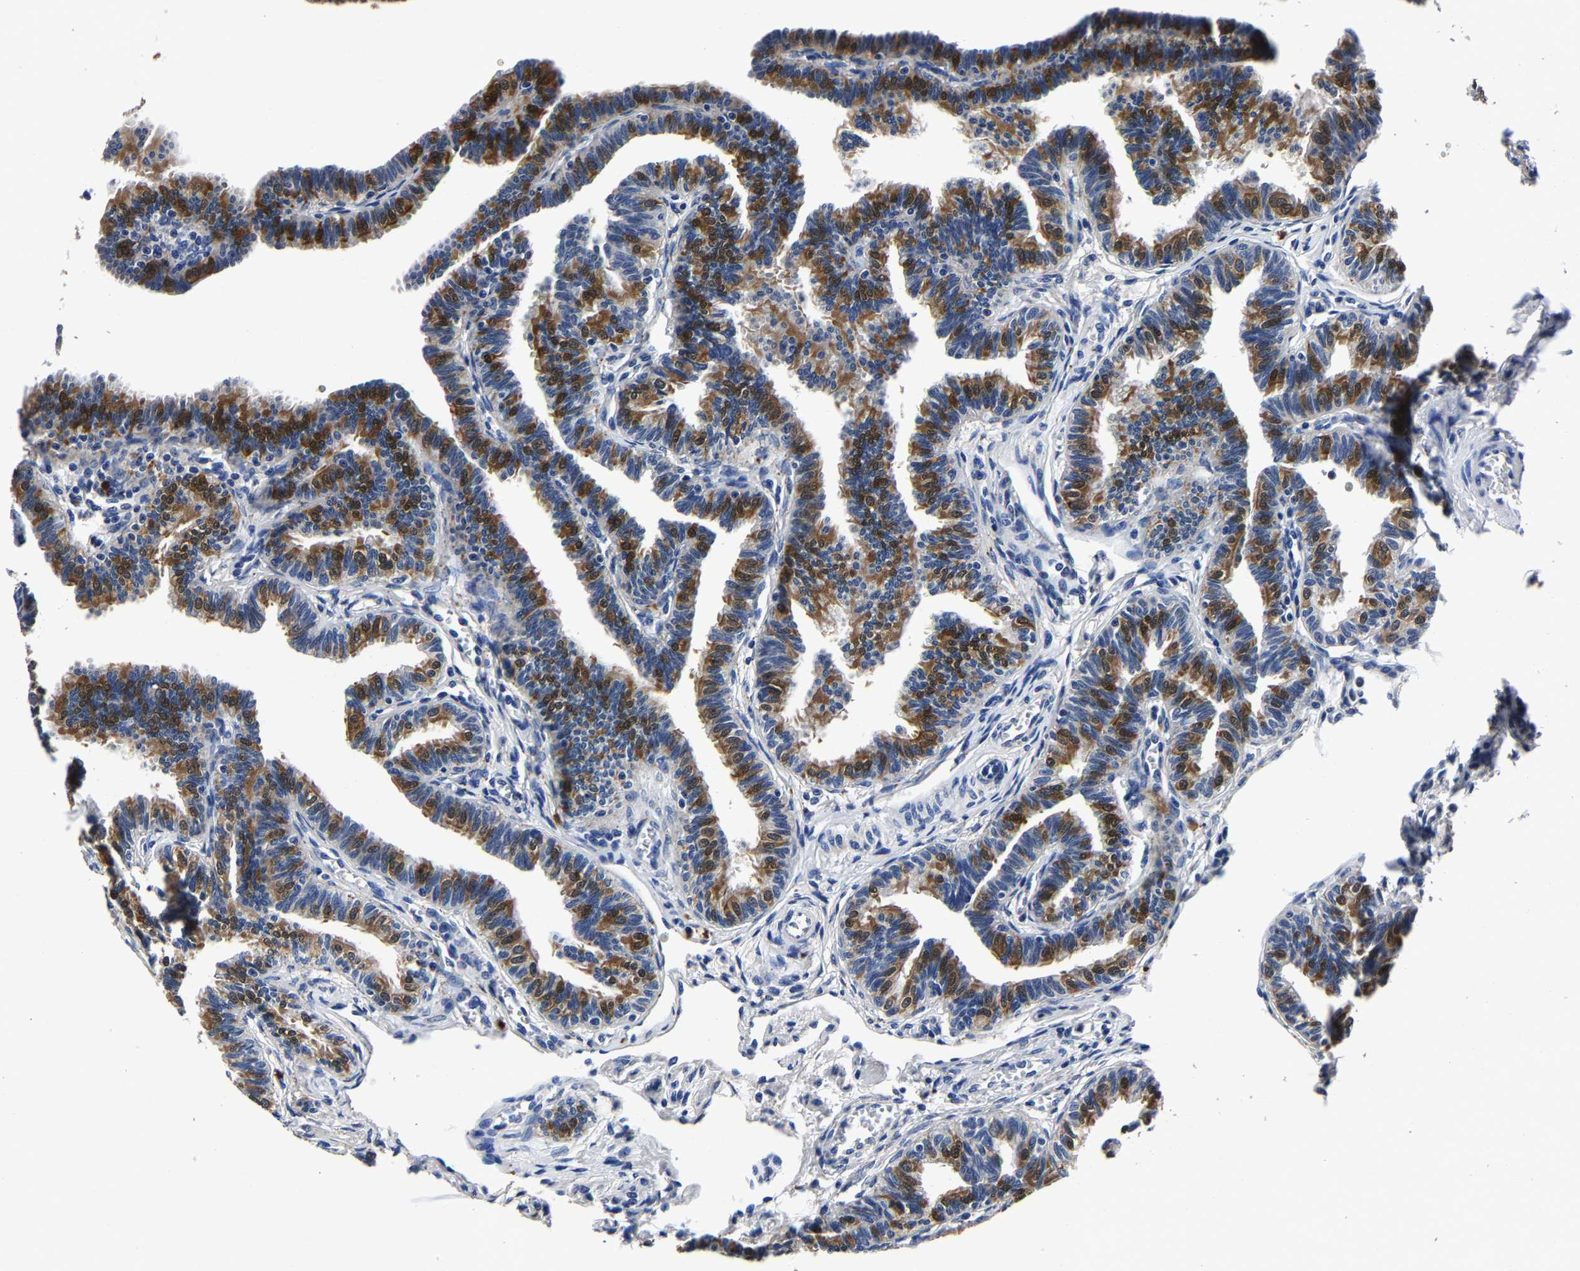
{"staining": {"intensity": "moderate", "quantity": ">75%", "location": "cytoplasmic/membranous"}, "tissue": "fallopian tube", "cell_type": "Glandular cells", "image_type": "normal", "snomed": [{"axis": "morphology", "description": "Normal tissue, NOS"}, {"axis": "topography", "description": "Fallopian tube"}, {"axis": "topography", "description": "Ovary"}], "caption": "Brown immunohistochemical staining in benign fallopian tube demonstrates moderate cytoplasmic/membranous staining in about >75% of glandular cells. (Brightfield microscopy of DAB IHC at high magnification).", "gene": "PSPH", "patient": {"sex": "female", "age": 23}}